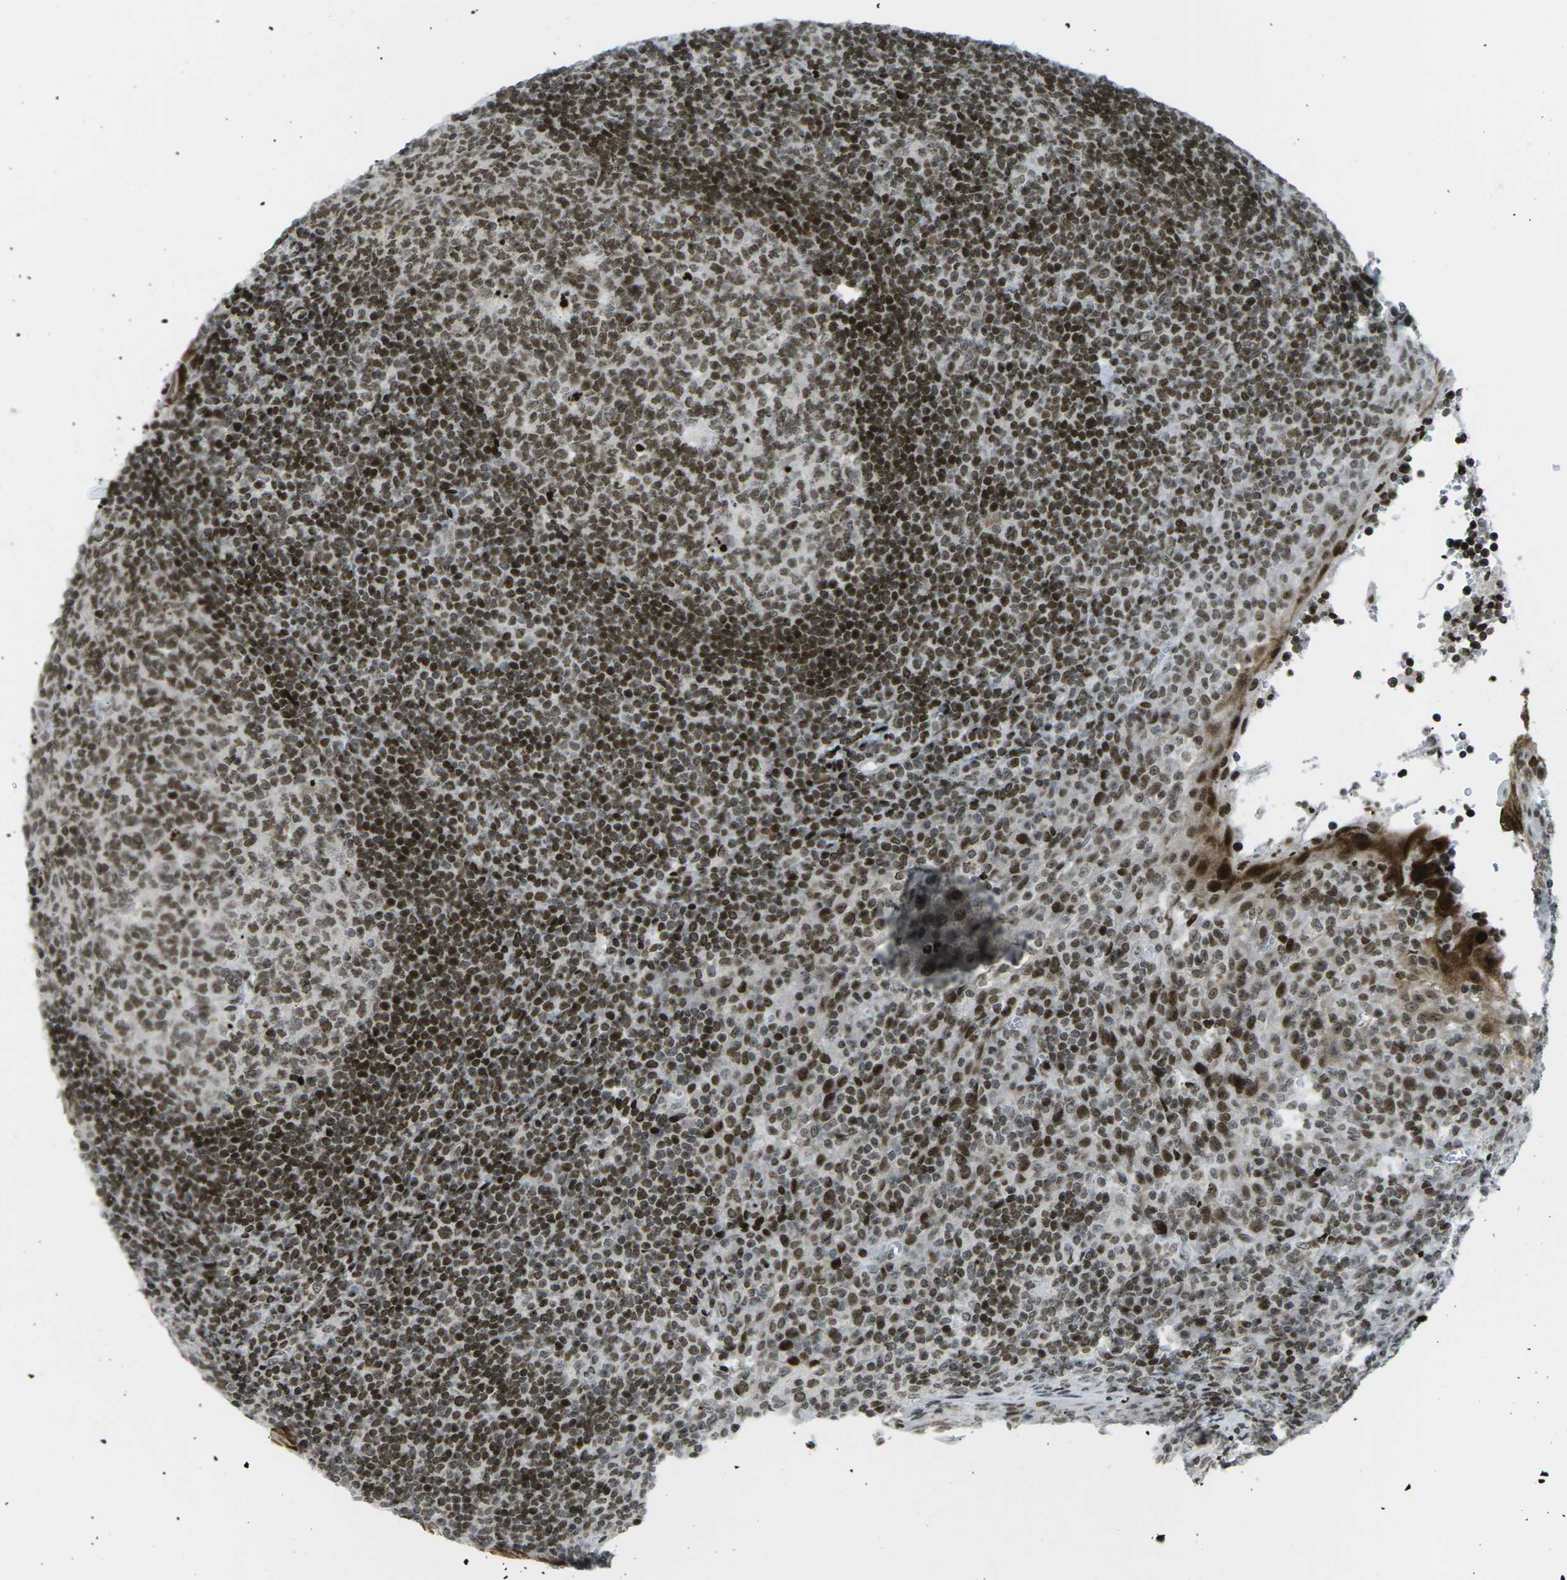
{"staining": {"intensity": "strong", "quantity": "25%-75%", "location": "nuclear"}, "tissue": "tonsil", "cell_type": "Germinal center cells", "image_type": "normal", "snomed": [{"axis": "morphology", "description": "Normal tissue, NOS"}, {"axis": "topography", "description": "Tonsil"}], "caption": "Germinal center cells reveal high levels of strong nuclear positivity in about 25%-75% of cells in benign tonsil. (Stains: DAB in brown, nuclei in blue, Microscopy: brightfield microscopy at high magnification).", "gene": "EME1", "patient": {"sex": "male", "age": 37}}